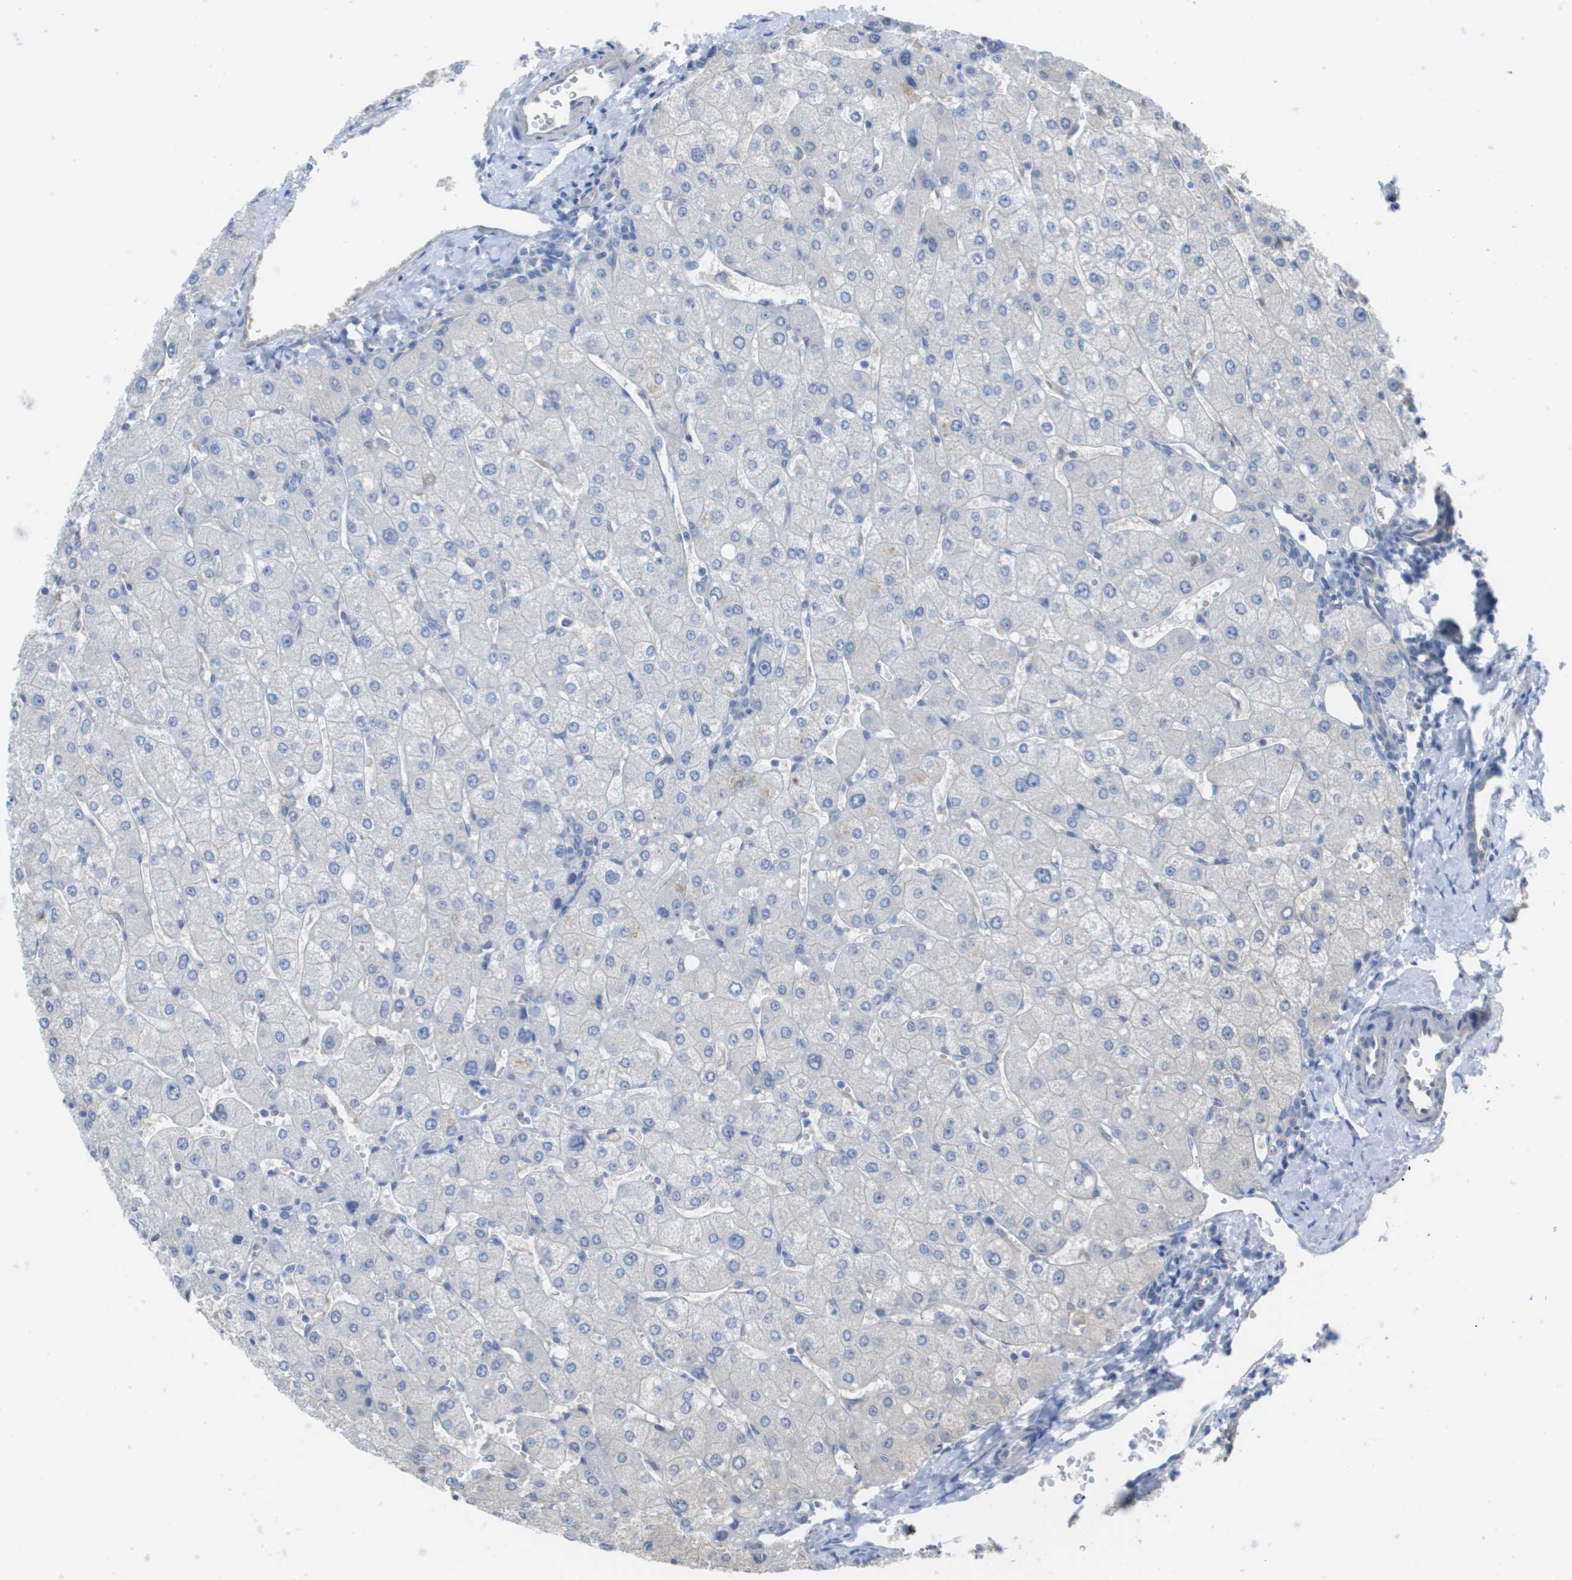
{"staining": {"intensity": "negative", "quantity": "none", "location": "none"}, "tissue": "liver", "cell_type": "Cholangiocytes", "image_type": "normal", "snomed": [{"axis": "morphology", "description": "Normal tissue, NOS"}, {"axis": "topography", "description": "Liver"}], "caption": "There is no significant expression in cholangiocytes of liver. (Immunohistochemistry, brightfield microscopy, high magnification).", "gene": "MYL3", "patient": {"sex": "male", "age": 55}}